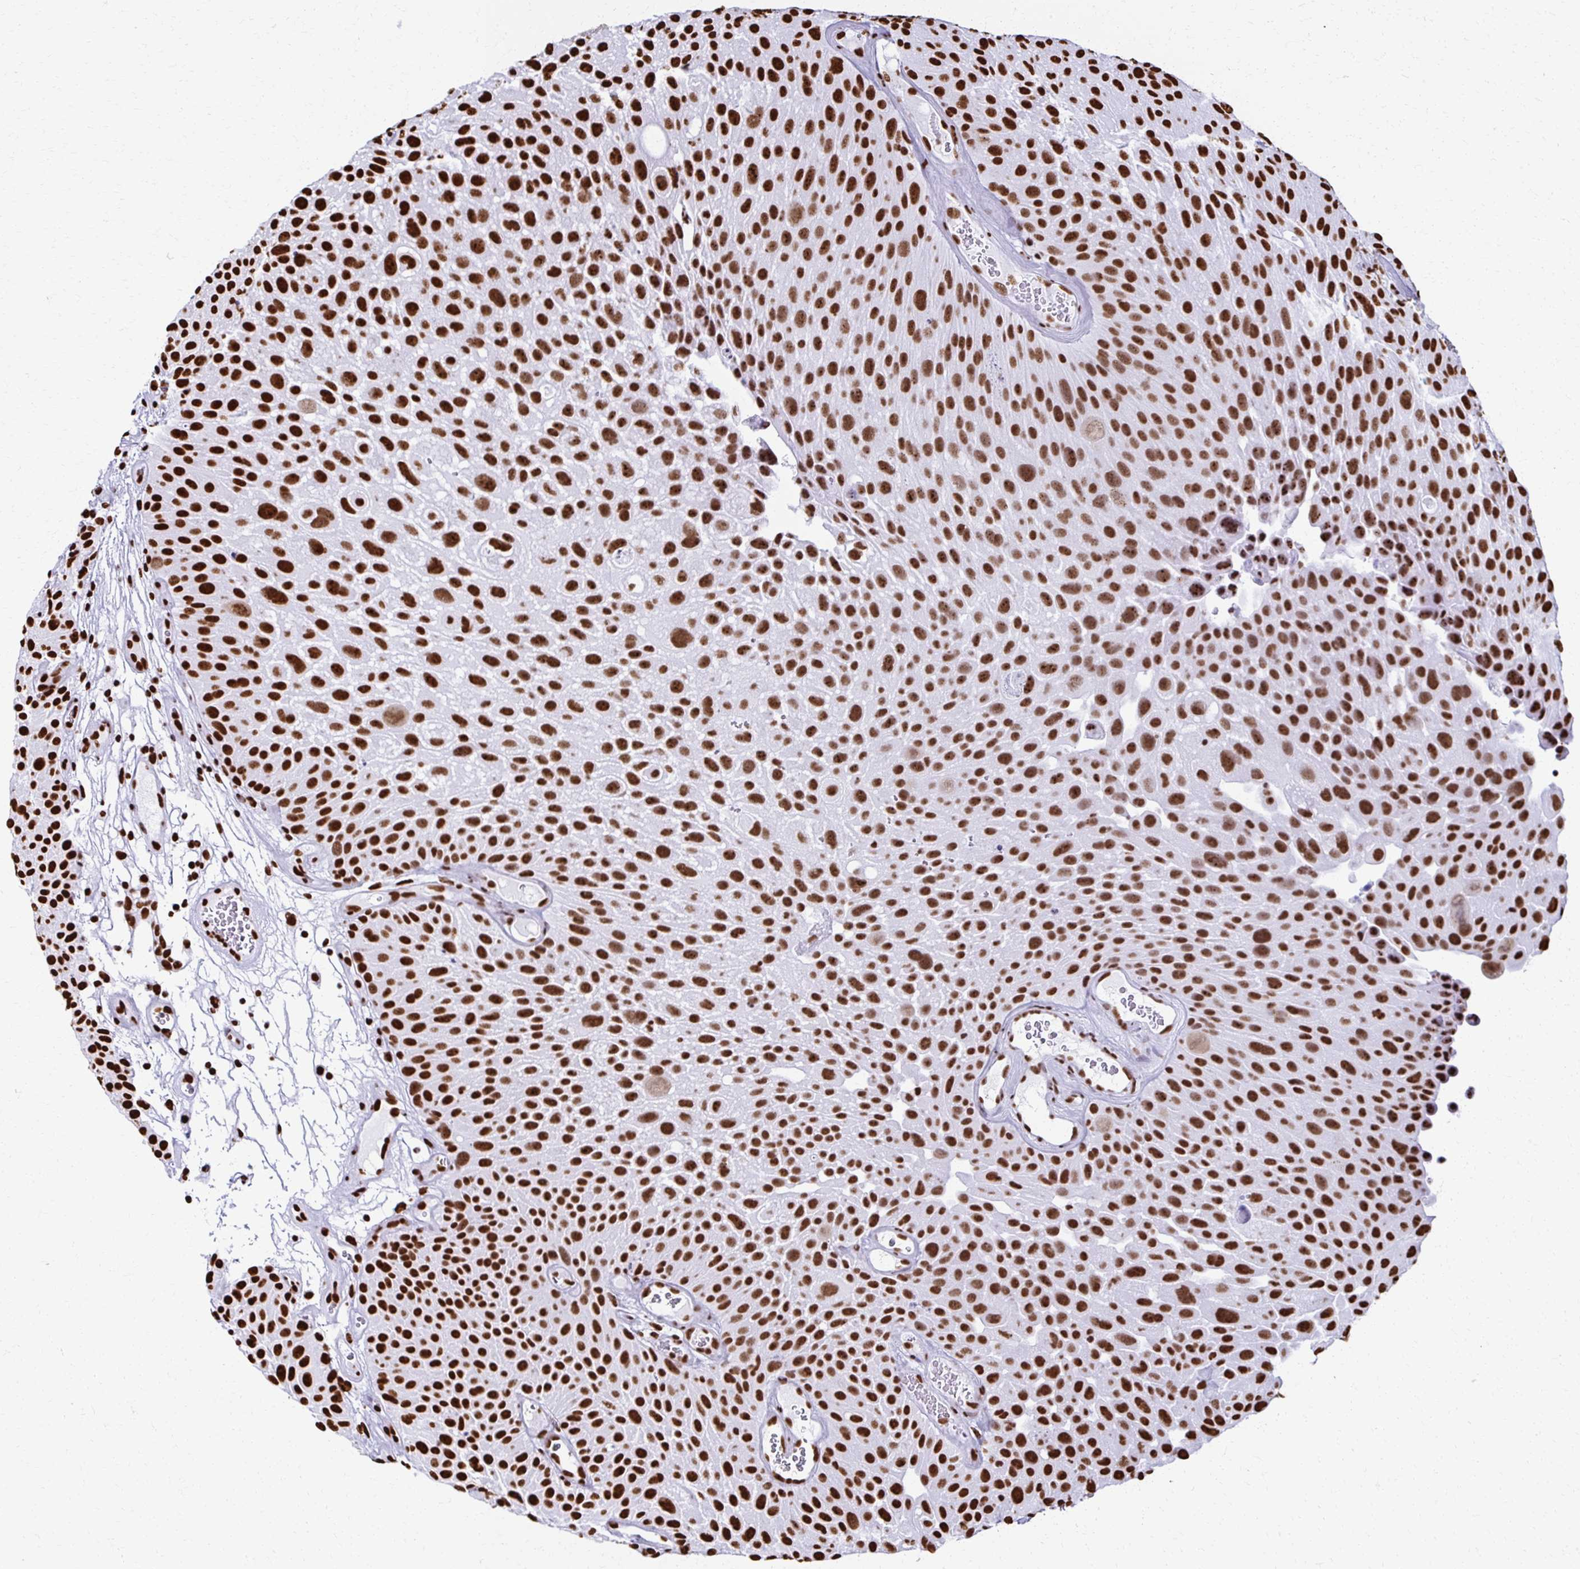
{"staining": {"intensity": "strong", "quantity": ">75%", "location": "nuclear"}, "tissue": "urothelial cancer", "cell_type": "Tumor cells", "image_type": "cancer", "snomed": [{"axis": "morphology", "description": "Urothelial carcinoma, Low grade"}, {"axis": "topography", "description": "Urinary bladder"}], "caption": "Urothelial cancer was stained to show a protein in brown. There is high levels of strong nuclear staining in approximately >75% of tumor cells.", "gene": "NONO", "patient": {"sex": "male", "age": 72}}